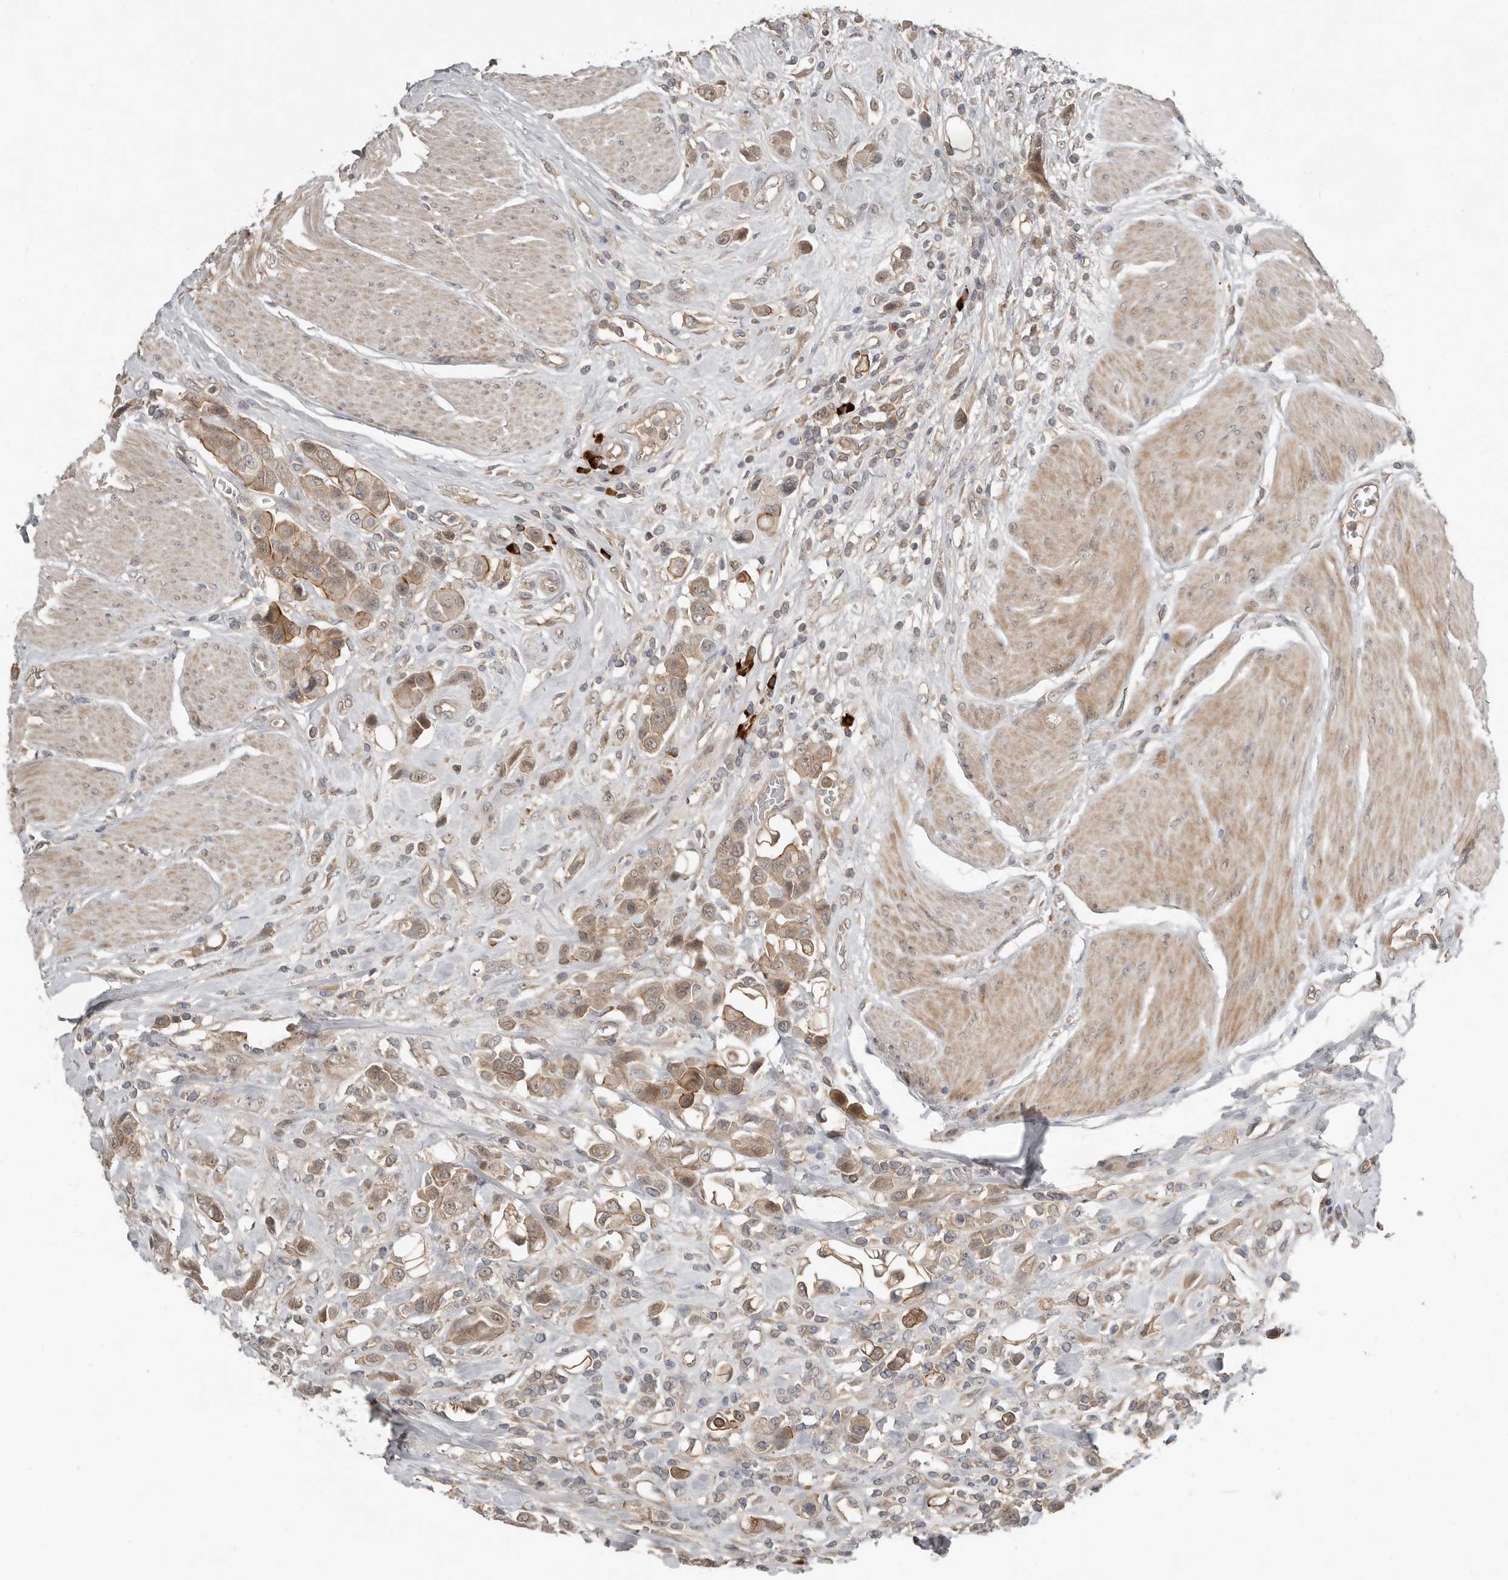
{"staining": {"intensity": "moderate", "quantity": "25%-75%", "location": "cytoplasmic/membranous"}, "tissue": "urothelial cancer", "cell_type": "Tumor cells", "image_type": "cancer", "snomed": [{"axis": "morphology", "description": "Urothelial carcinoma, High grade"}, {"axis": "topography", "description": "Urinary bladder"}], "caption": "A high-resolution histopathology image shows immunohistochemistry (IHC) staining of urothelial cancer, which reveals moderate cytoplasmic/membranous expression in approximately 25%-75% of tumor cells.", "gene": "TEAD3", "patient": {"sex": "male", "age": 50}}